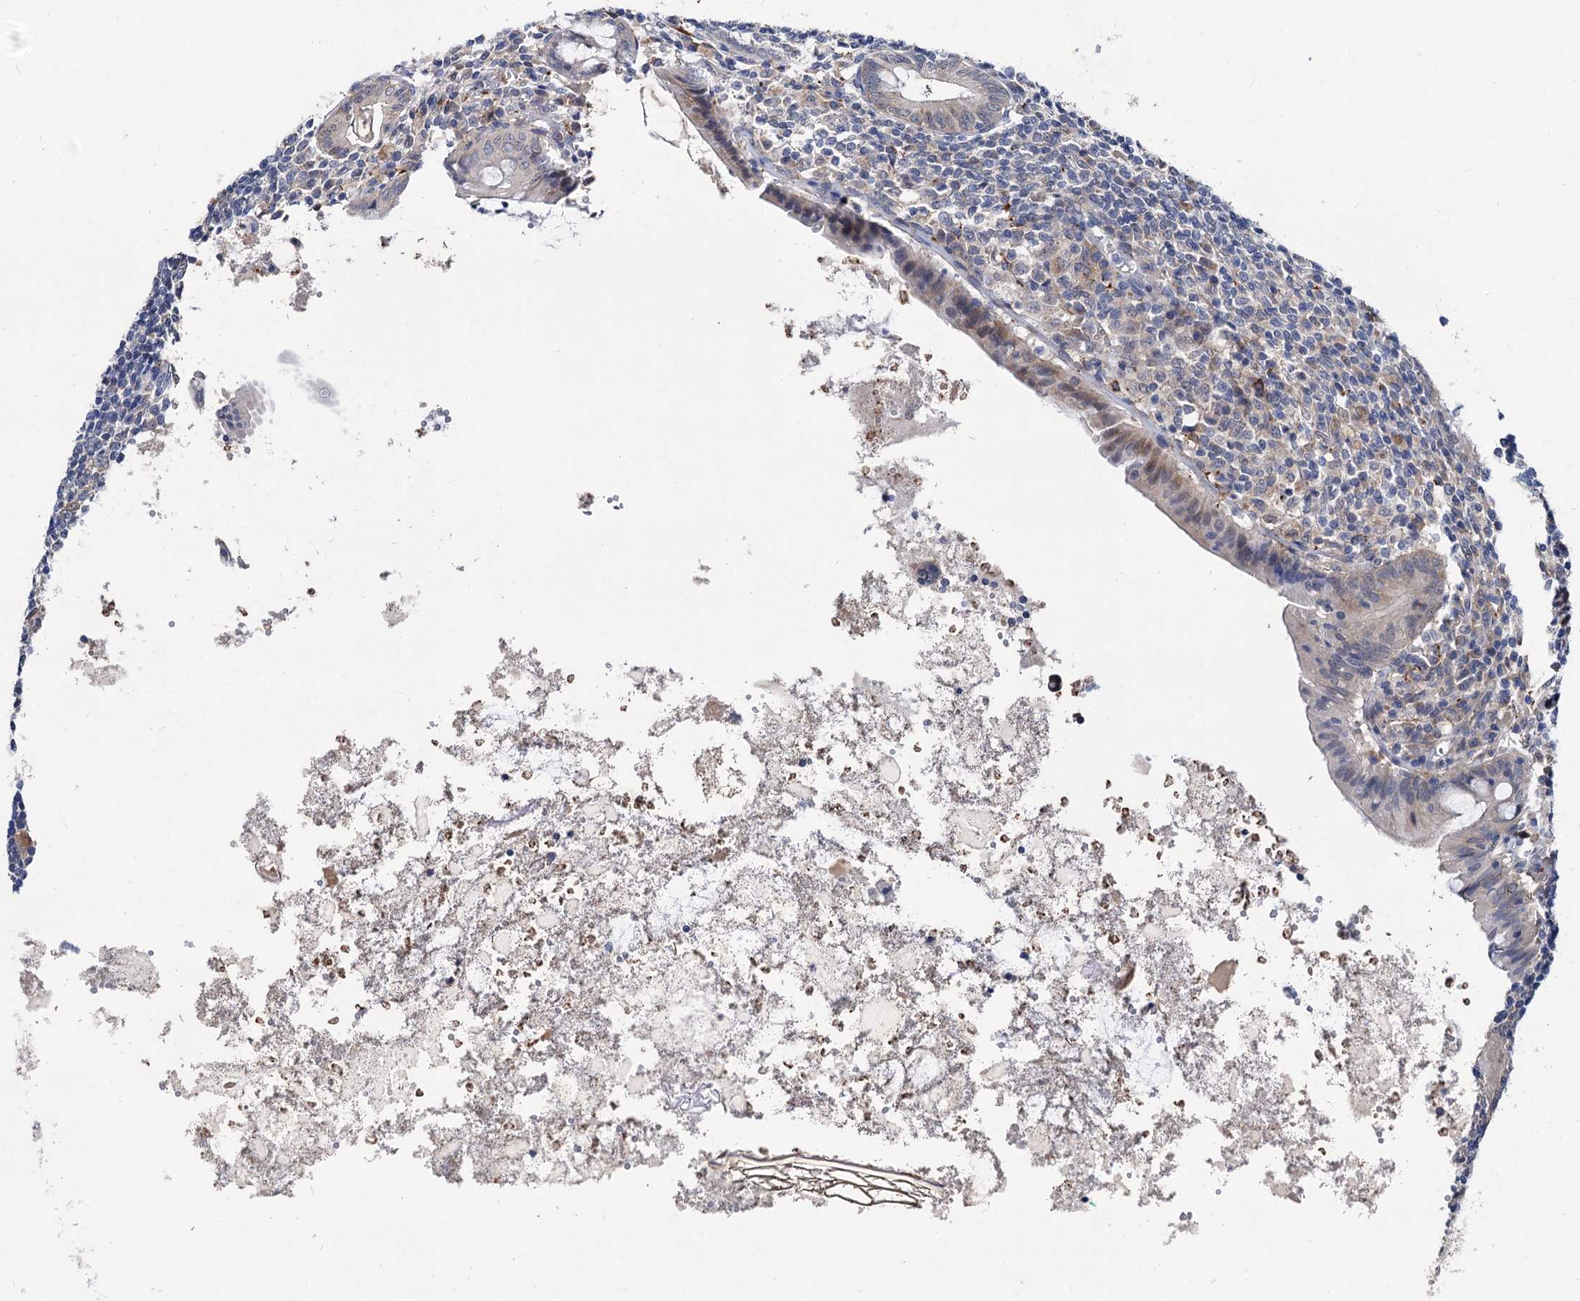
{"staining": {"intensity": "weak", "quantity": "<25%", "location": "cytoplasmic/membranous"}, "tissue": "appendix", "cell_type": "Glandular cells", "image_type": "normal", "snomed": [{"axis": "morphology", "description": "Normal tissue, NOS"}, {"axis": "topography", "description": "Appendix"}], "caption": "IHC of benign human appendix displays no positivity in glandular cells. (DAB IHC, high magnification).", "gene": "CAPRIN2", "patient": {"sex": "female", "age": 54}}